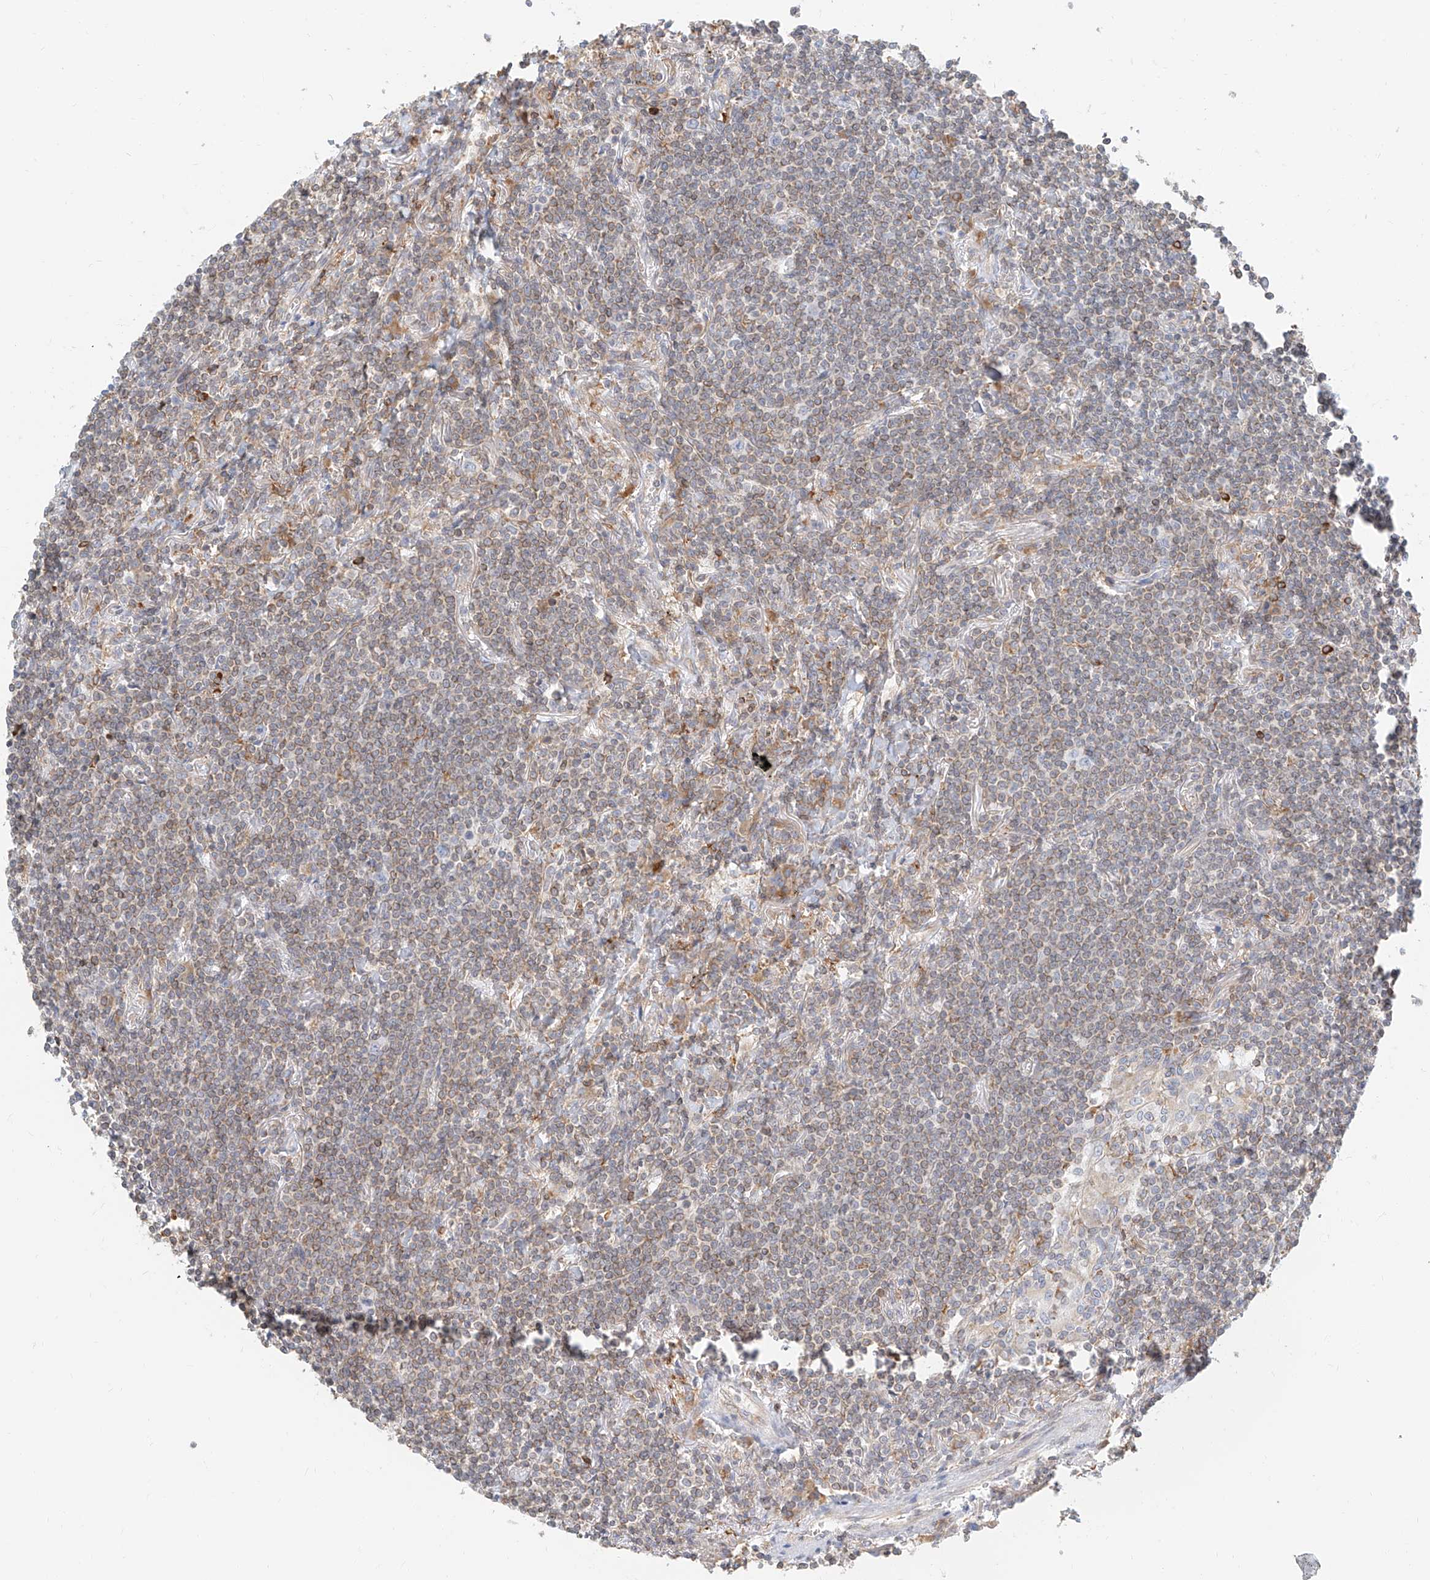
{"staining": {"intensity": "moderate", "quantity": "<25%", "location": "cytoplasmic/membranous"}, "tissue": "lymphoma", "cell_type": "Tumor cells", "image_type": "cancer", "snomed": [{"axis": "morphology", "description": "Malignant lymphoma, non-Hodgkin's type, Low grade"}, {"axis": "topography", "description": "Lung"}], "caption": "Protein expression analysis of human lymphoma reveals moderate cytoplasmic/membranous positivity in about <25% of tumor cells. Ihc stains the protein in brown and the nuclei are stained blue.", "gene": "DHRS7", "patient": {"sex": "female", "age": 71}}